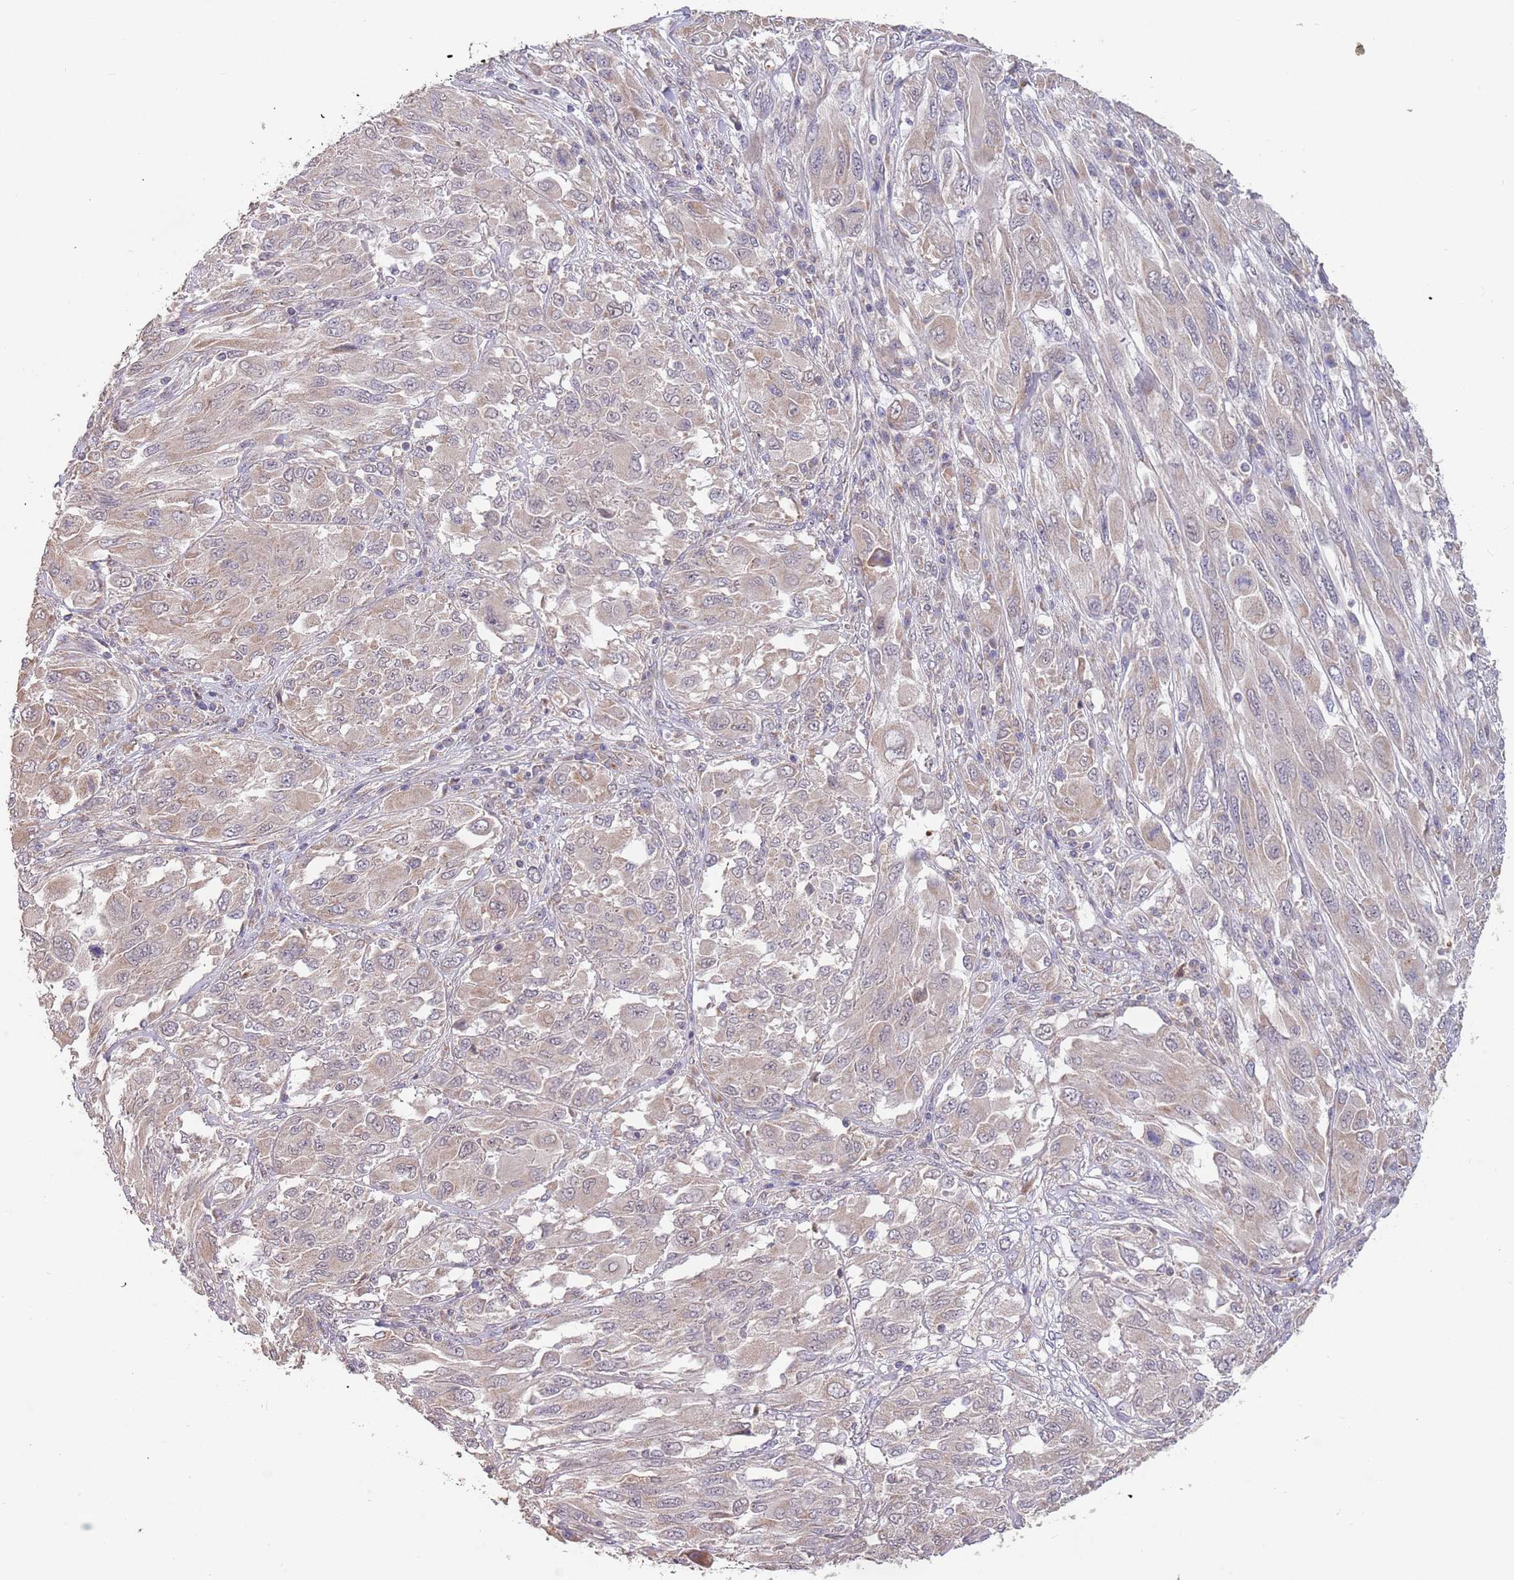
{"staining": {"intensity": "weak", "quantity": "<25%", "location": "cytoplasmic/membranous"}, "tissue": "melanoma", "cell_type": "Tumor cells", "image_type": "cancer", "snomed": [{"axis": "morphology", "description": "Malignant melanoma, NOS"}, {"axis": "topography", "description": "Skin"}], "caption": "This is an IHC image of melanoma. There is no staining in tumor cells.", "gene": "TMEM64", "patient": {"sex": "female", "age": 91}}